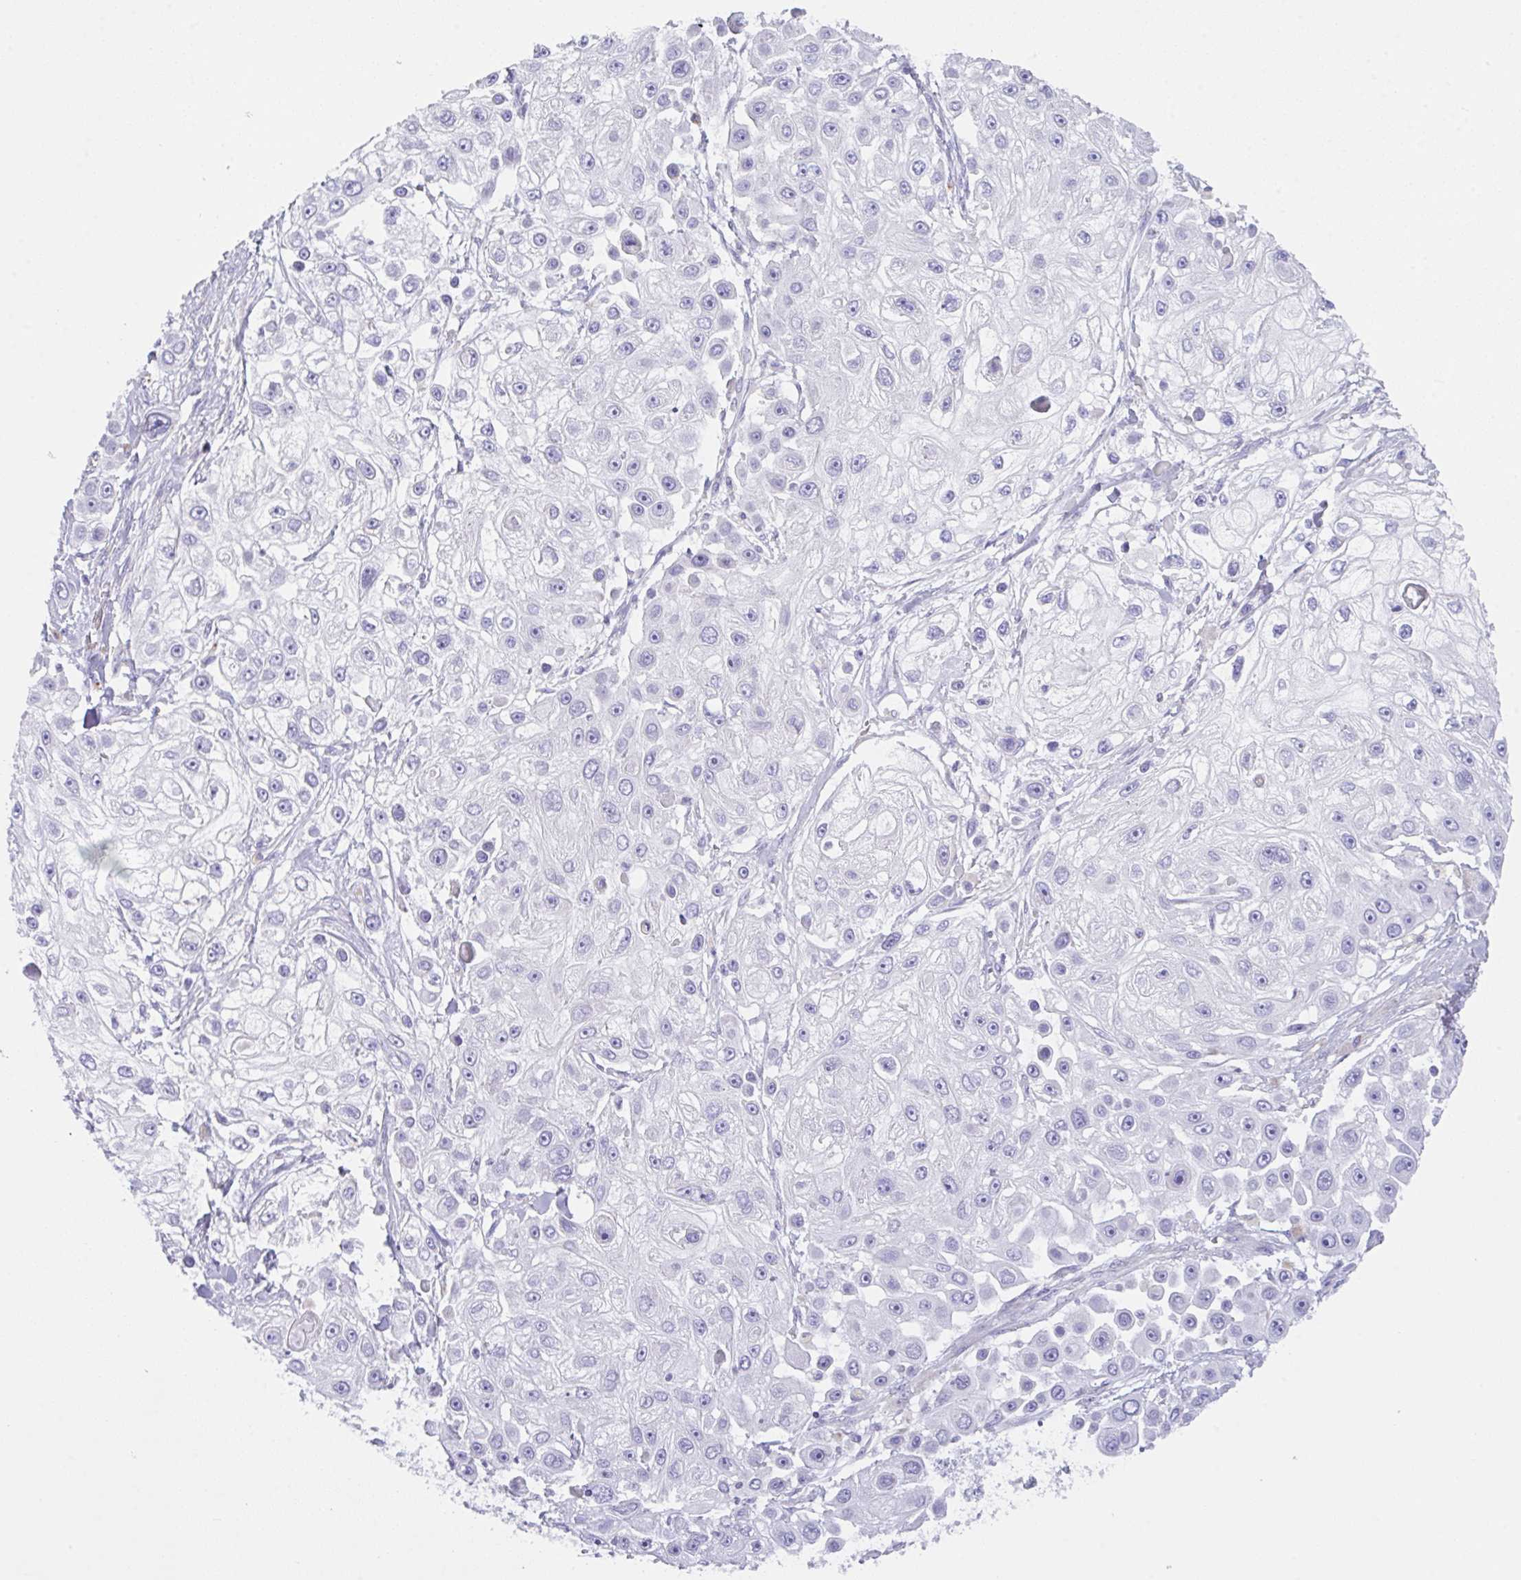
{"staining": {"intensity": "negative", "quantity": "none", "location": "none"}, "tissue": "skin cancer", "cell_type": "Tumor cells", "image_type": "cancer", "snomed": [{"axis": "morphology", "description": "Squamous cell carcinoma, NOS"}, {"axis": "topography", "description": "Skin"}], "caption": "Immunohistochemistry of skin cancer reveals no expression in tumor cells. The staining is performed using DAB (3,3'-diaminobenzidine) brown chromogen with nuclei counter-stained in using hematoxylin.", "gene": "TRAF4", "patient": {"sex": "male", "age": 67}}